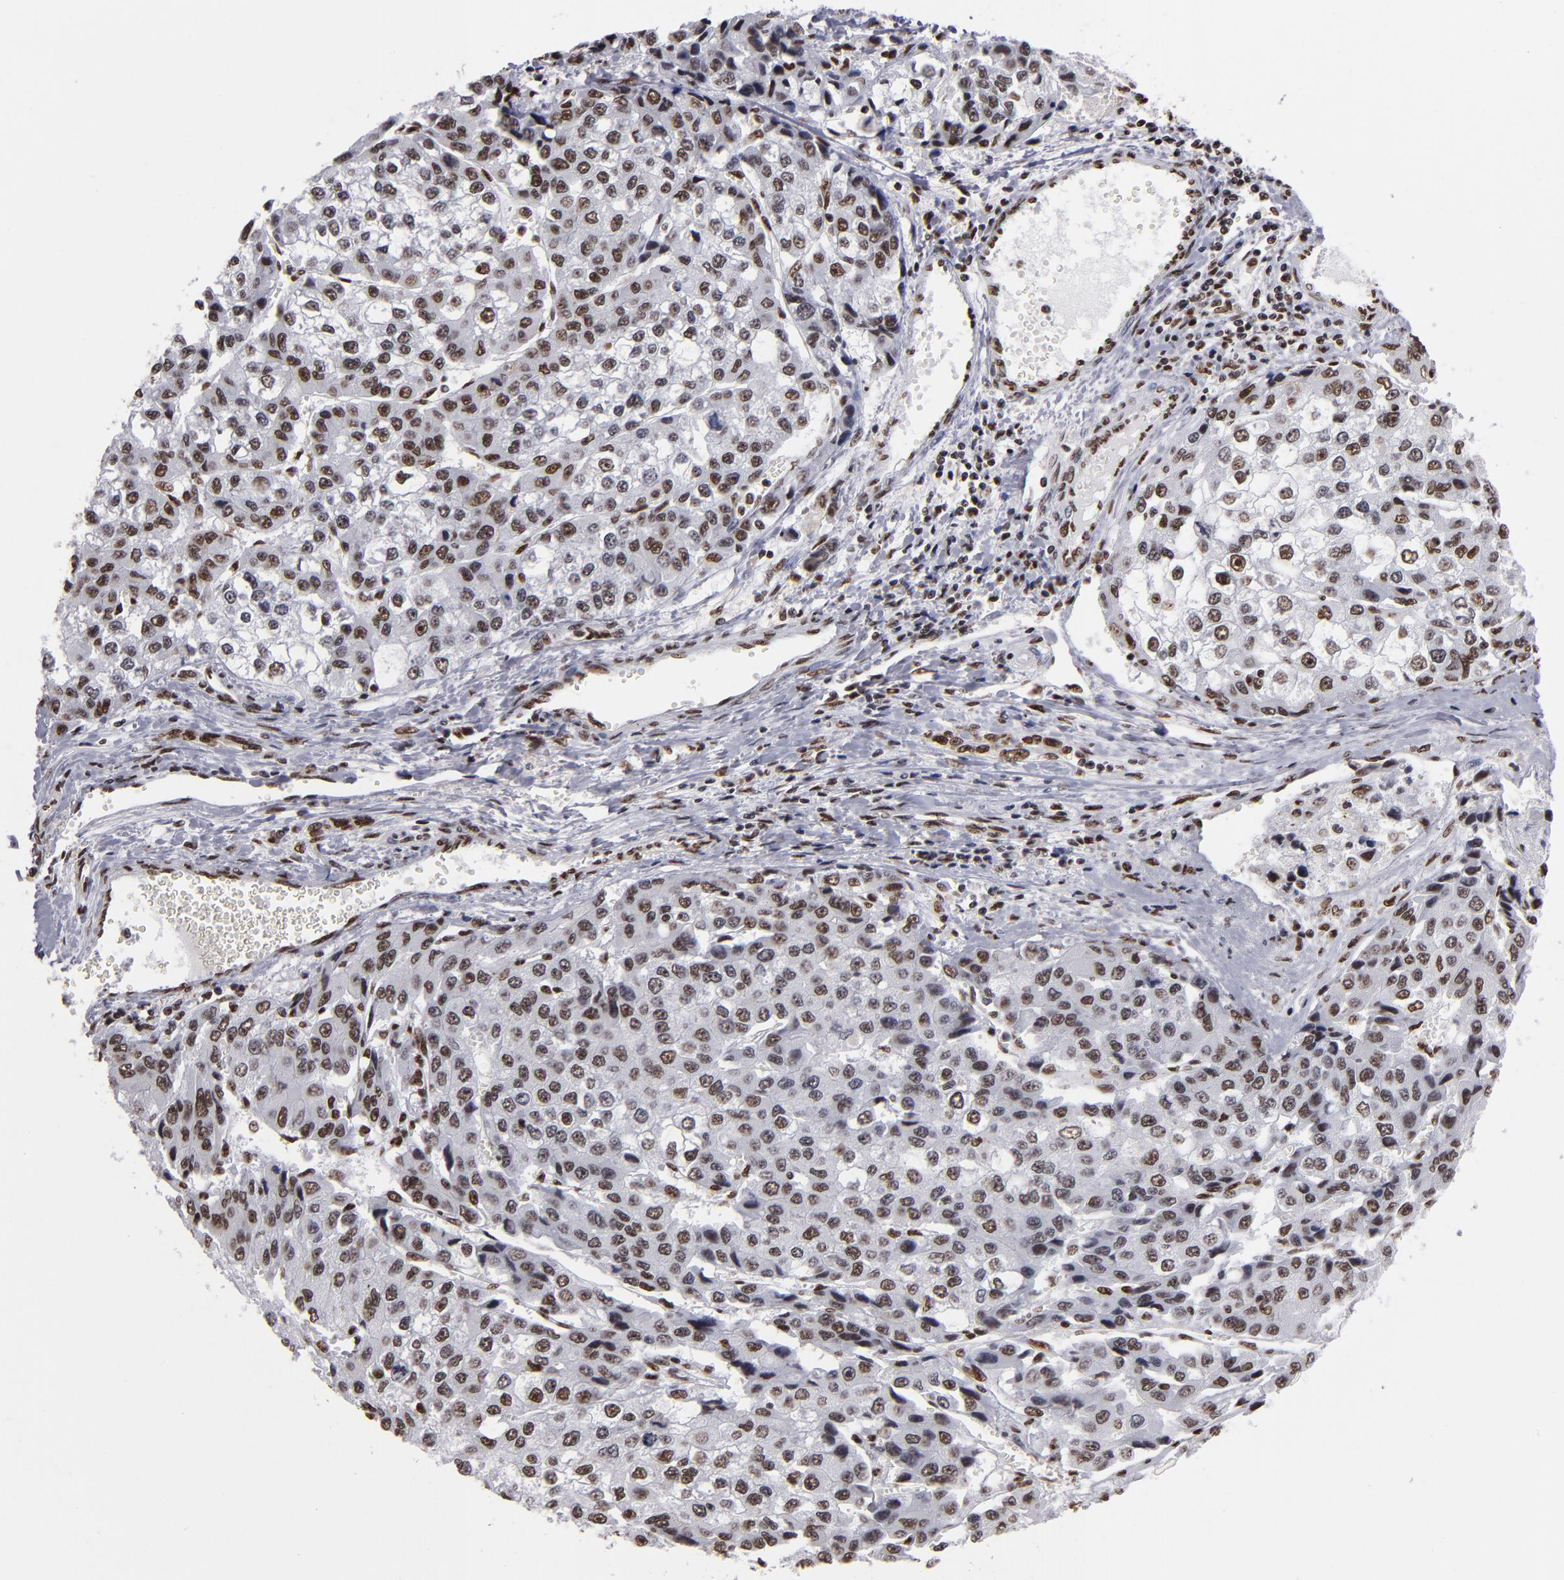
{"staining": {"intensity": "moderate", "quantity": ">75%", "location": "nuclear"}, "tissue": "liver cancer", "cell_type": "Tumor cells", "image_type": "cancer", "snomed": [{"axis": "morphology", "description": "Carcinoma, Hepatocellular, NOS"}, {"axis": "topography", "description": "Liver"}], "caption": "Immunohistochemical staining of human liver cancer reveals medium levels of moderate nuclear protein staining in about >75% of tumor cells.", "gene": "MRE11", "patient": {"sex": "female", "age": 66}}